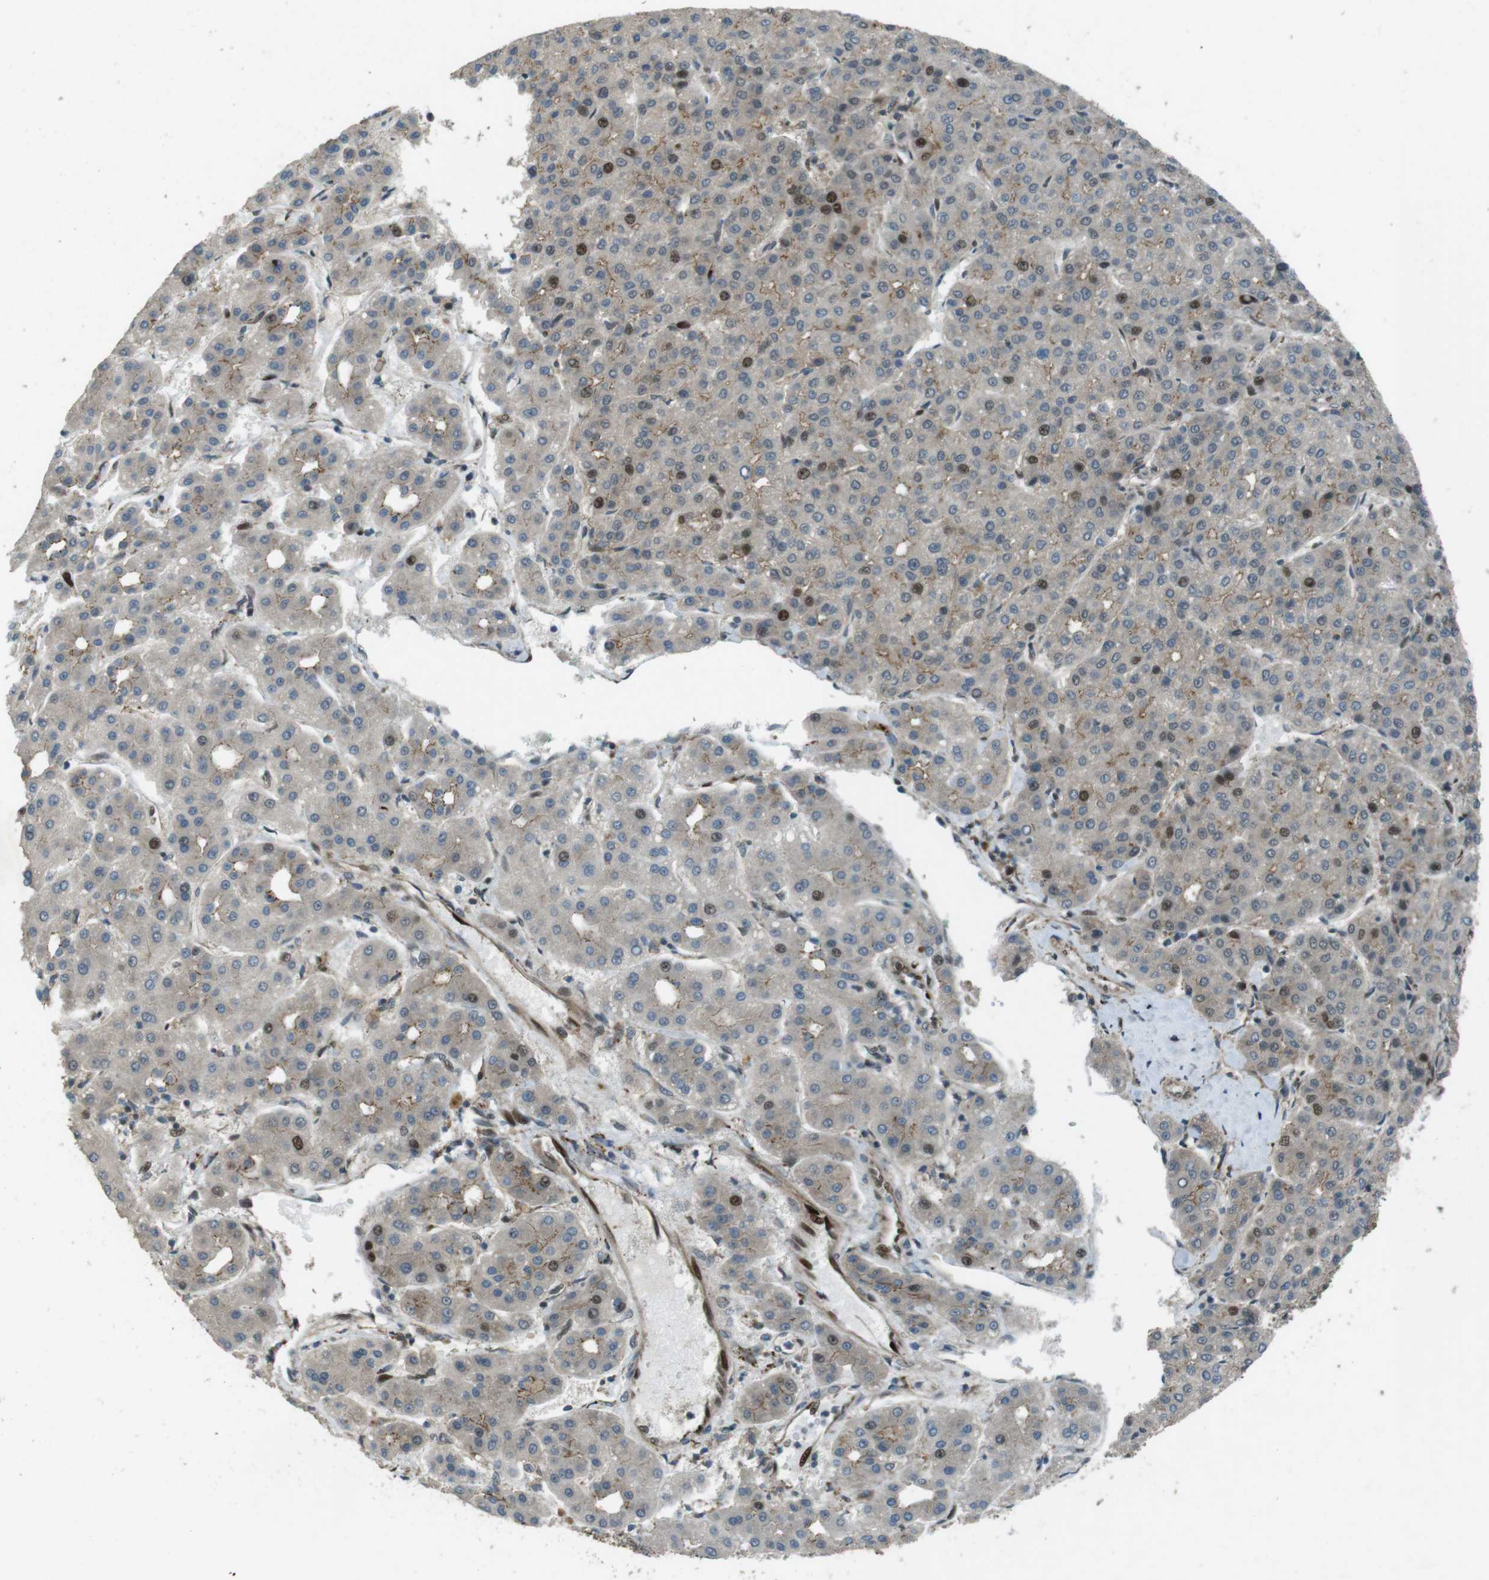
{"staining": {"intensity": "strong", "quantity": "<25%", "location": "nuclear"}, "tissue": "liver cancer", "cell_type": "Tumor cells", "image_type": "cancer", "snomed": [{"axis": "morphology", "description": "Carcinoma, Hepatocellular, NOS"}, {"axis": "topography", "description": "Liver"}], "caption": "This micrograph reveals hepatocellular carcinoma (liver) stained with immunohistochemistry to label a protein in brown. The nuclear of tumor cells show strong positivity for the protein. Nuclei are counter-stained blue.", "gene": "ZNF330", "patient": {"sex": "male", "age": 65}}